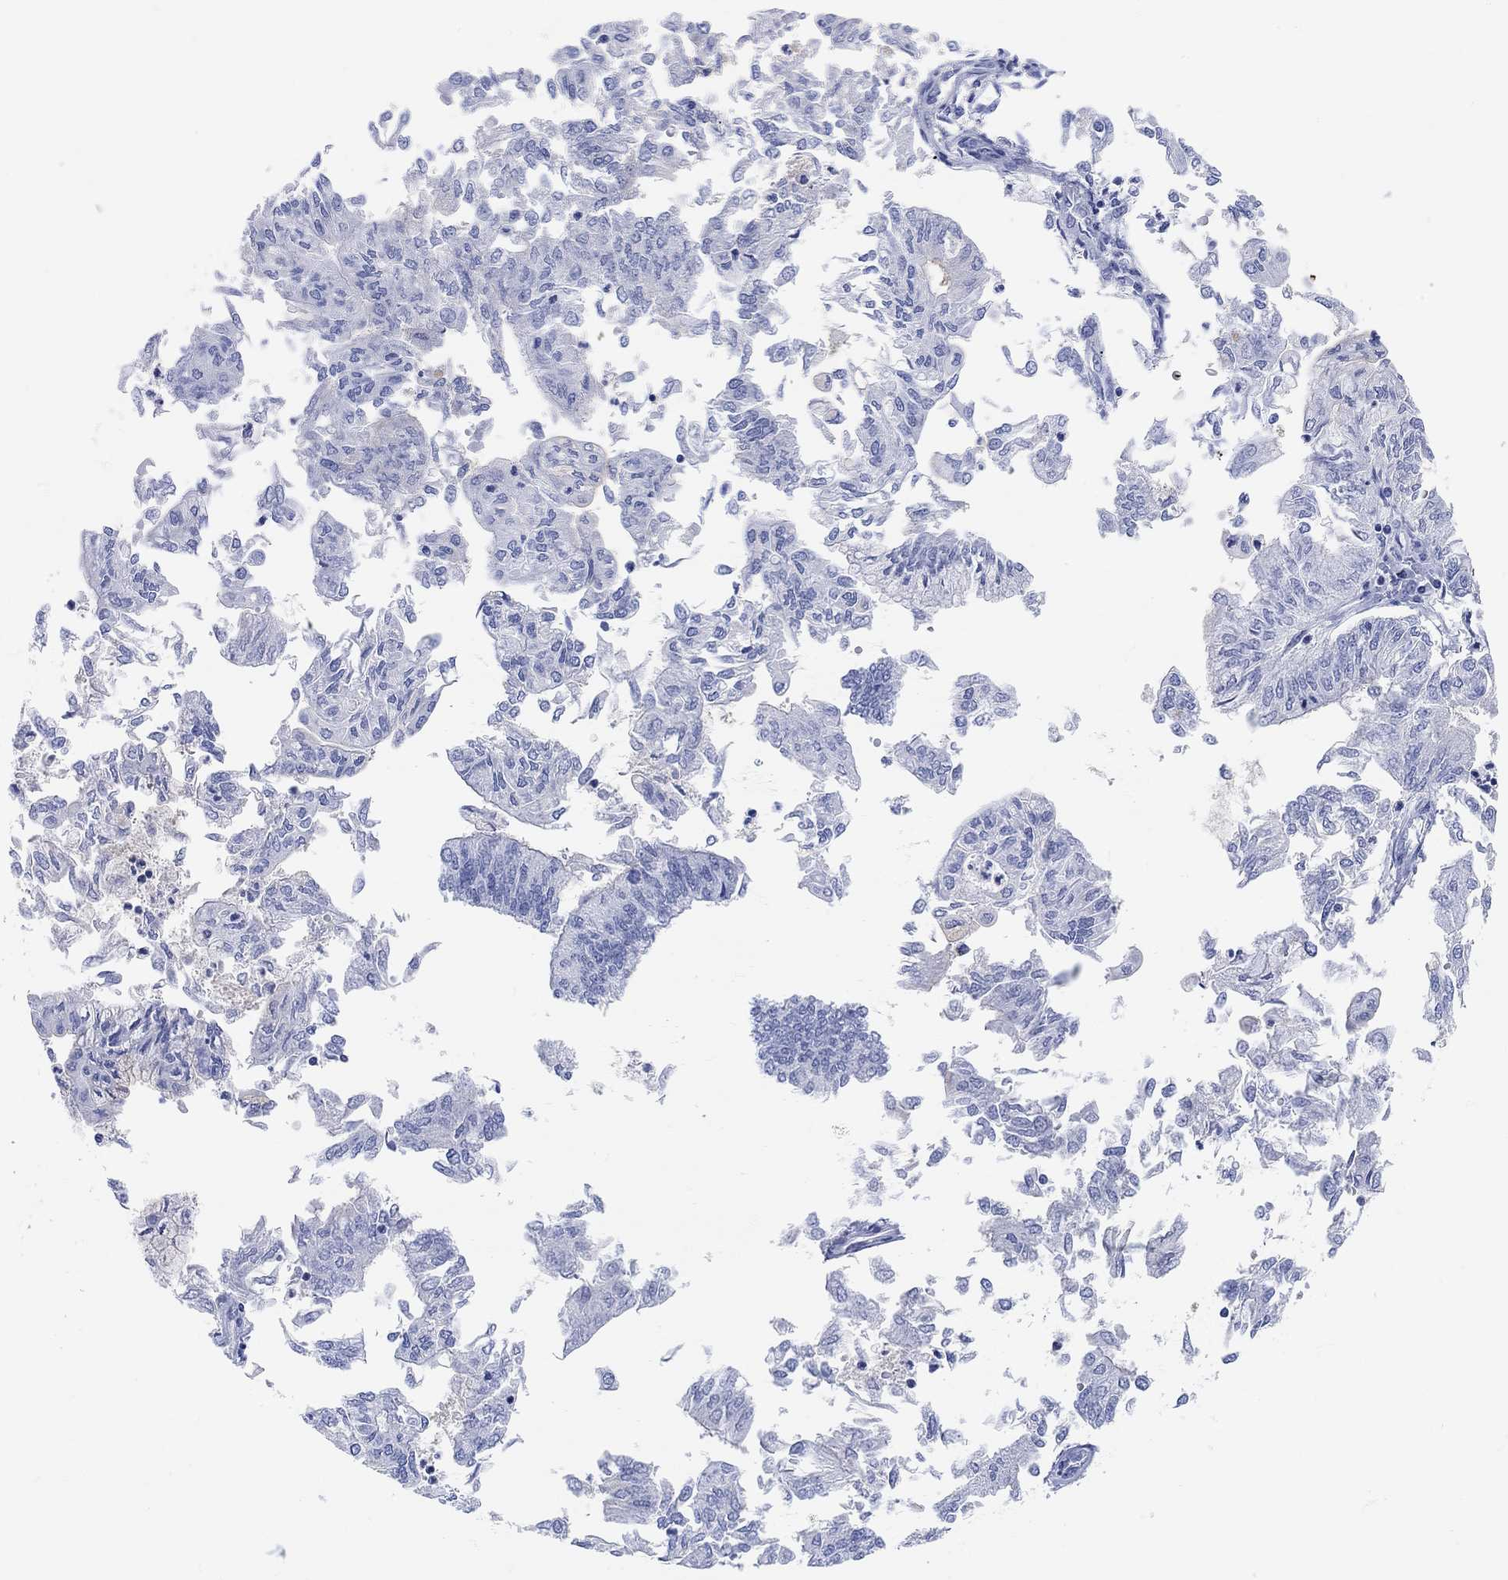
{"staining": {"intensity": "negative", "quantity": "none", "location": "none"}, "tissue": "endometrial cancer", "cell_type": "Tumor cells", "image_type": "cancer", "snomed": [{"axis": "morphology", "description": "Adenocarcinoma, NOS"}, {"axis": "topography", "description": "Endometrium"}], "caption": "This is an immunohistochemistry (IHC) photomicrograph of human adenocarcinoma (endometrial). There is no staining in tumor cells.", "gene": "XIRP2", "patient": {"sex": "female", "age": 59}}